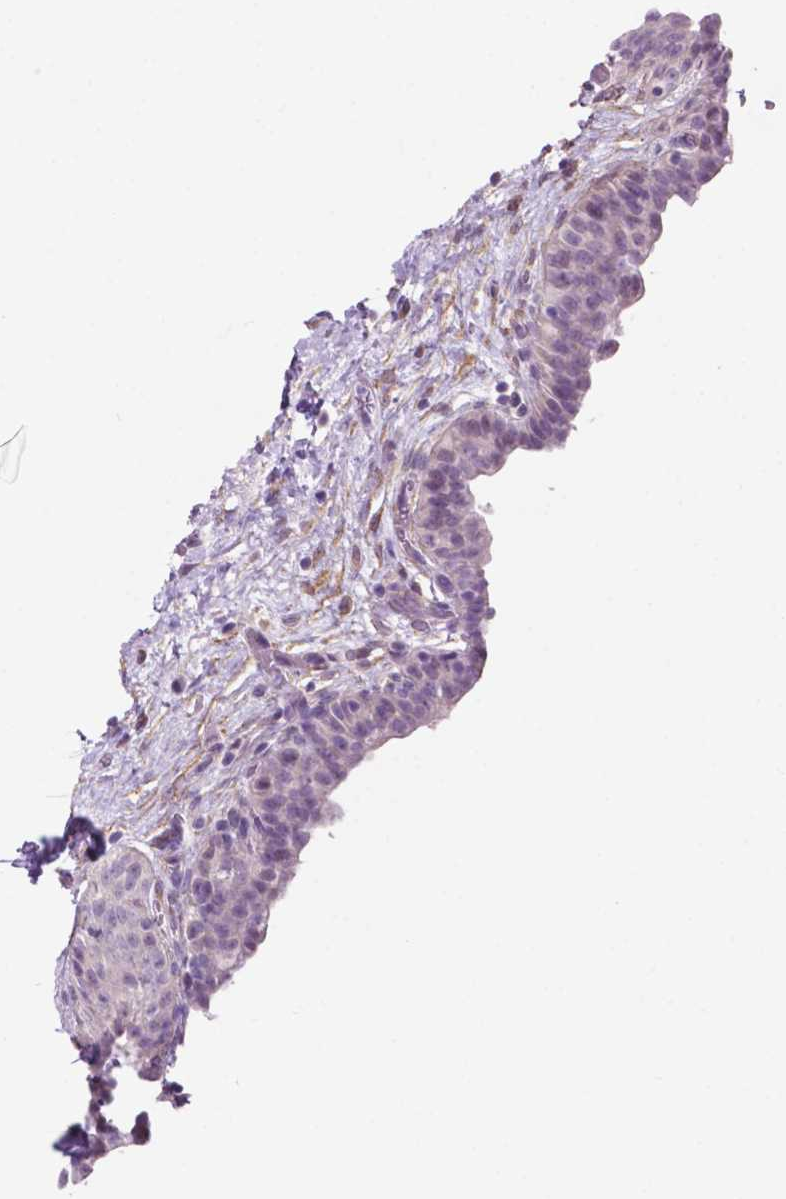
{"staining": {"intensity": "negative", "quantity": "none", "location": "none"}, "tissue": "urinary bladder", "cell_type": "Urothelial cells", "image_type": "normal", "snomed": [{"axis": "morphology", "description": "Normal tissue, NOS"}, {"axis": "topography", "description": "Urinary bladder"}], "caption": "Urinary bladder stained for a protein using immunohistochemistry (IHC) exhibits no staining urothelial cells.", "gene": "ACY3", "patient": {"sex": "male", "age": 69}}